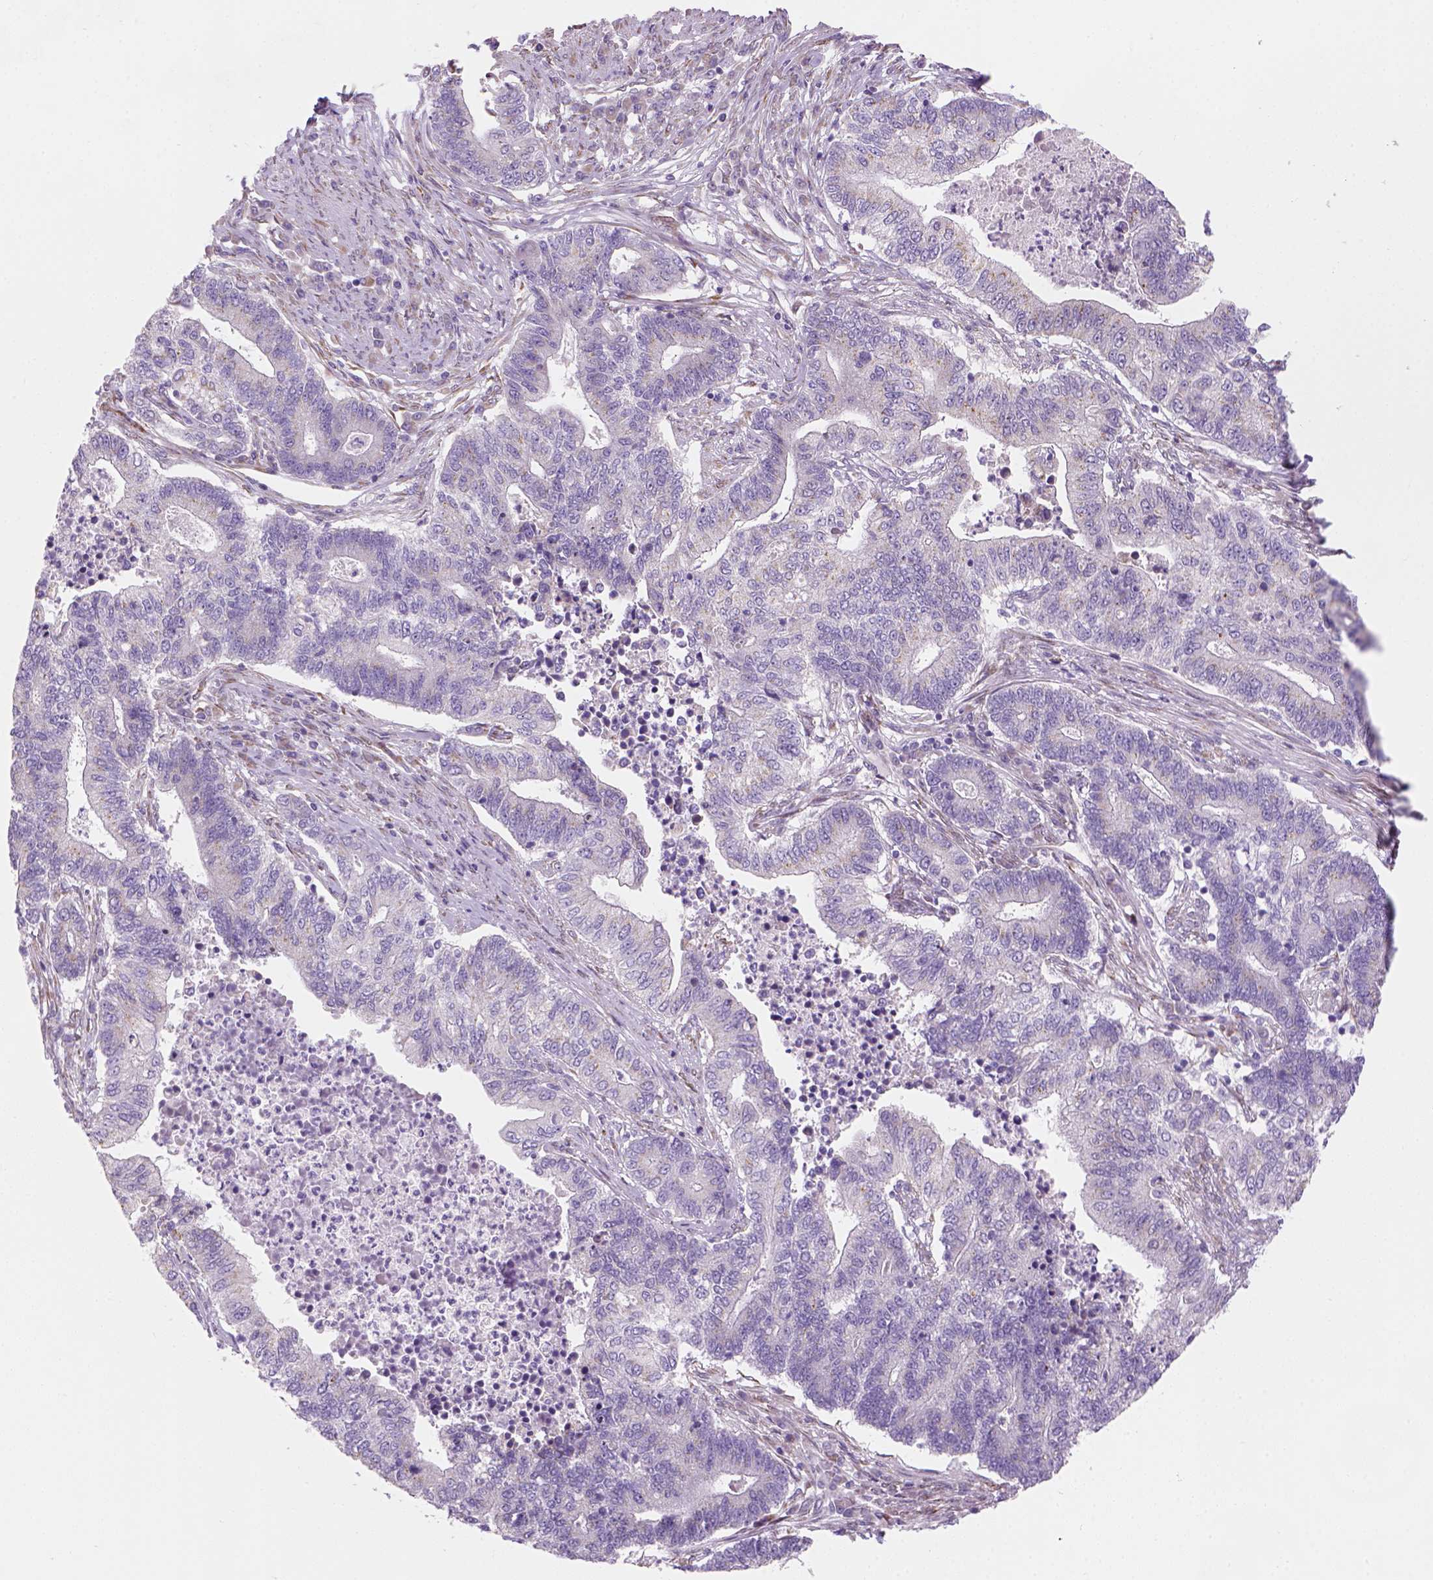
{"staining": {"intensity": "negative", "quantity": "none", "location": "none"}, "tissue": "endometrial cancer", "cell_type": "Tumor cells", "image_type": "cancer", "snomed": [{"axis": "morphology", "description": "Adenocarcinoma, NOS"}, {"axis": "topography", "description": "Uterus"}, {"axis": "topography", "description": "Endometrium"}], "caption": "Tumor cells show no significant expression in endometrial adenocarcinoma.", "gene": "CES2", "patient": {"sex": "female", "age": 54}}